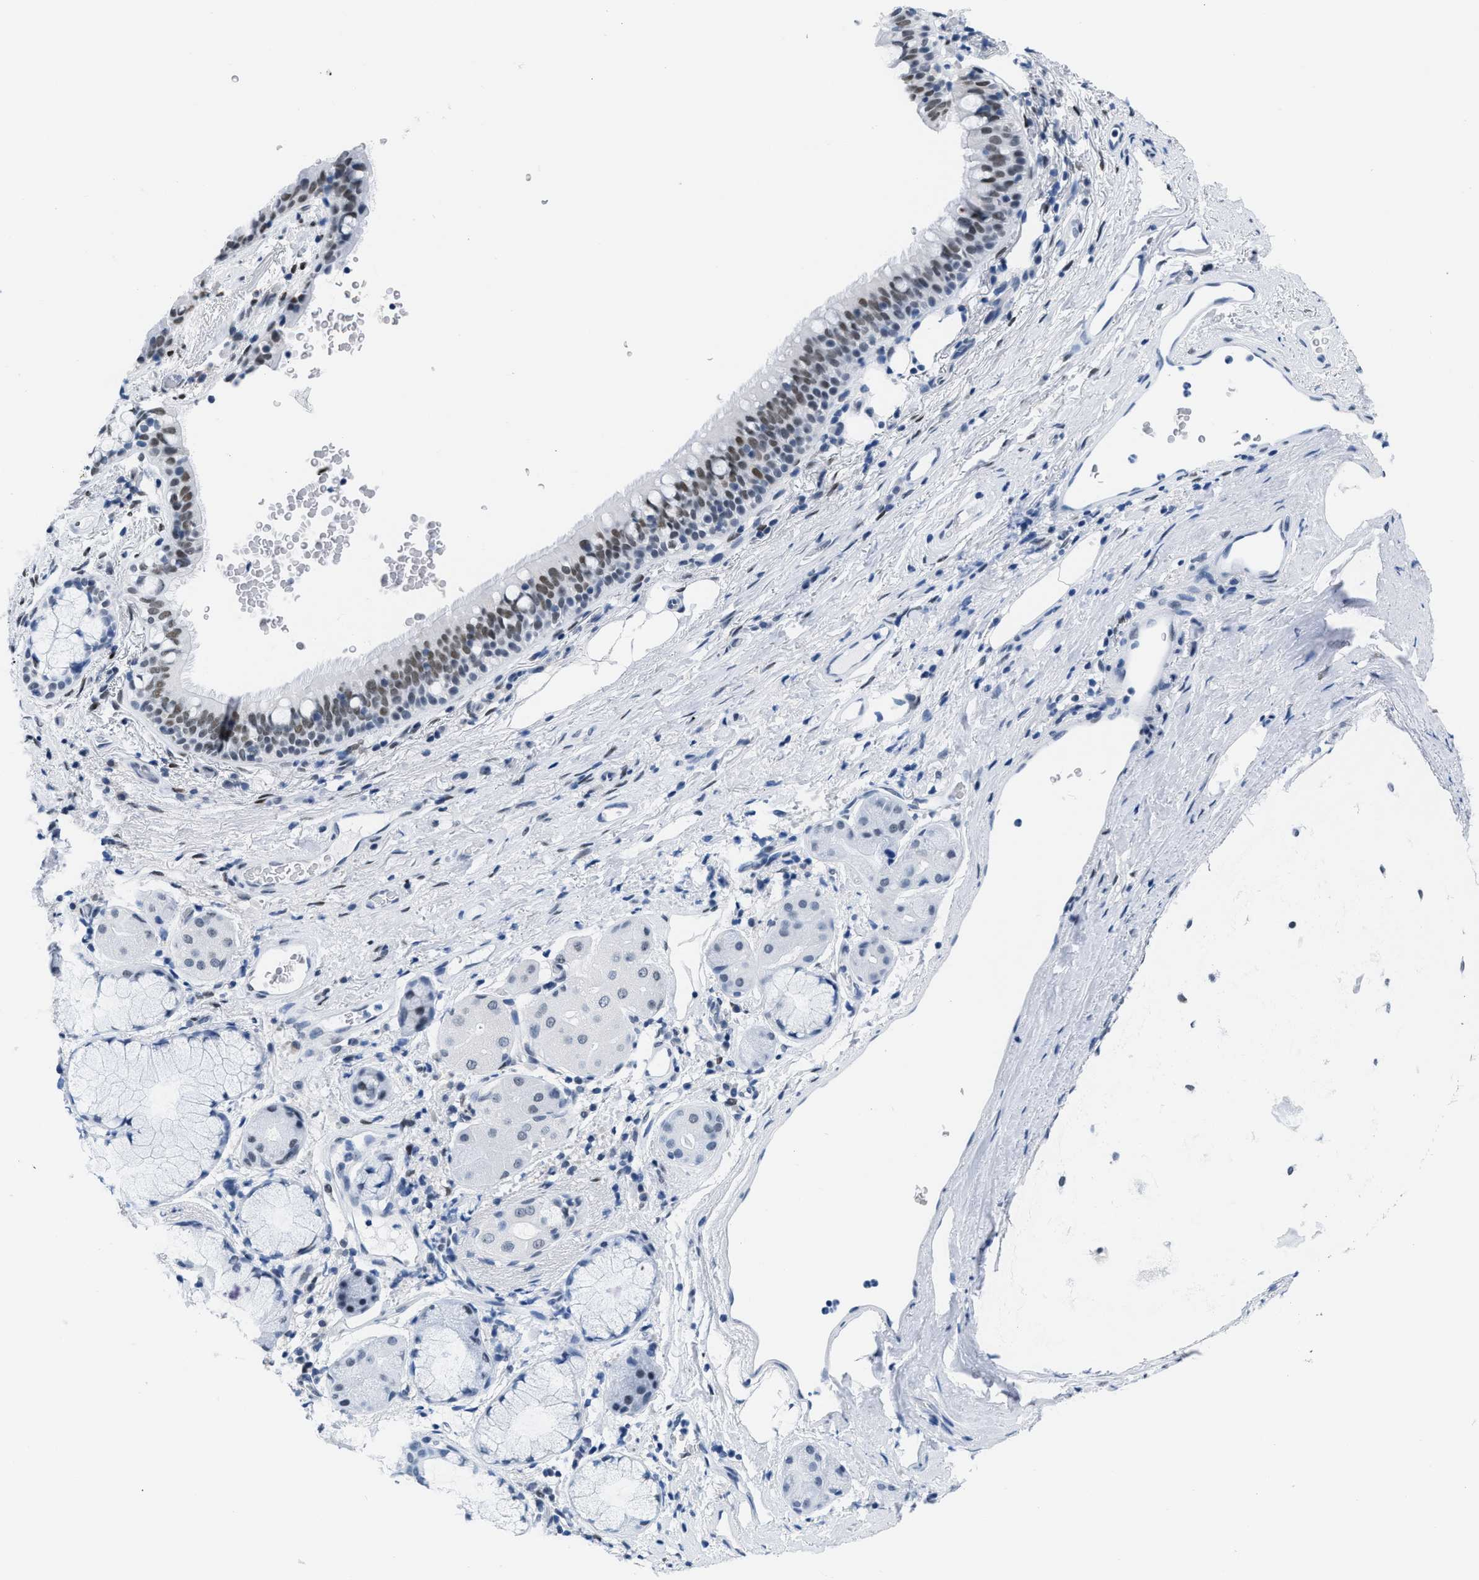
{"staining": {"intensity": "moderate", "quantity": "25%-75%", "location": "nuclear"}, "tissue": "bronchus", "cell_type": "Respiratory epithelial cells", "image_type": "normal", "snomed": [{"axis": "morphology", "description": "Normal tissue, NOS"}, {"axis": "morphology", "description": "Inflammation, NOS"}, {"axis": "topography", "description": "Cartilage tissue"}, {"axis": "topography", "description": "Bronchus"}], "caption": "Respiratory epithelial cells reveal medium levels of moderate nuclear positivity in approximately 25%-75% of cells in benign bronchus. The staining was performed using DAB, with brown indicating positive protein expression. Nuclei are stained blue with hematoxylin.", "gene": "CTBP1", "patient": {"sex": "male", "age": 77}}